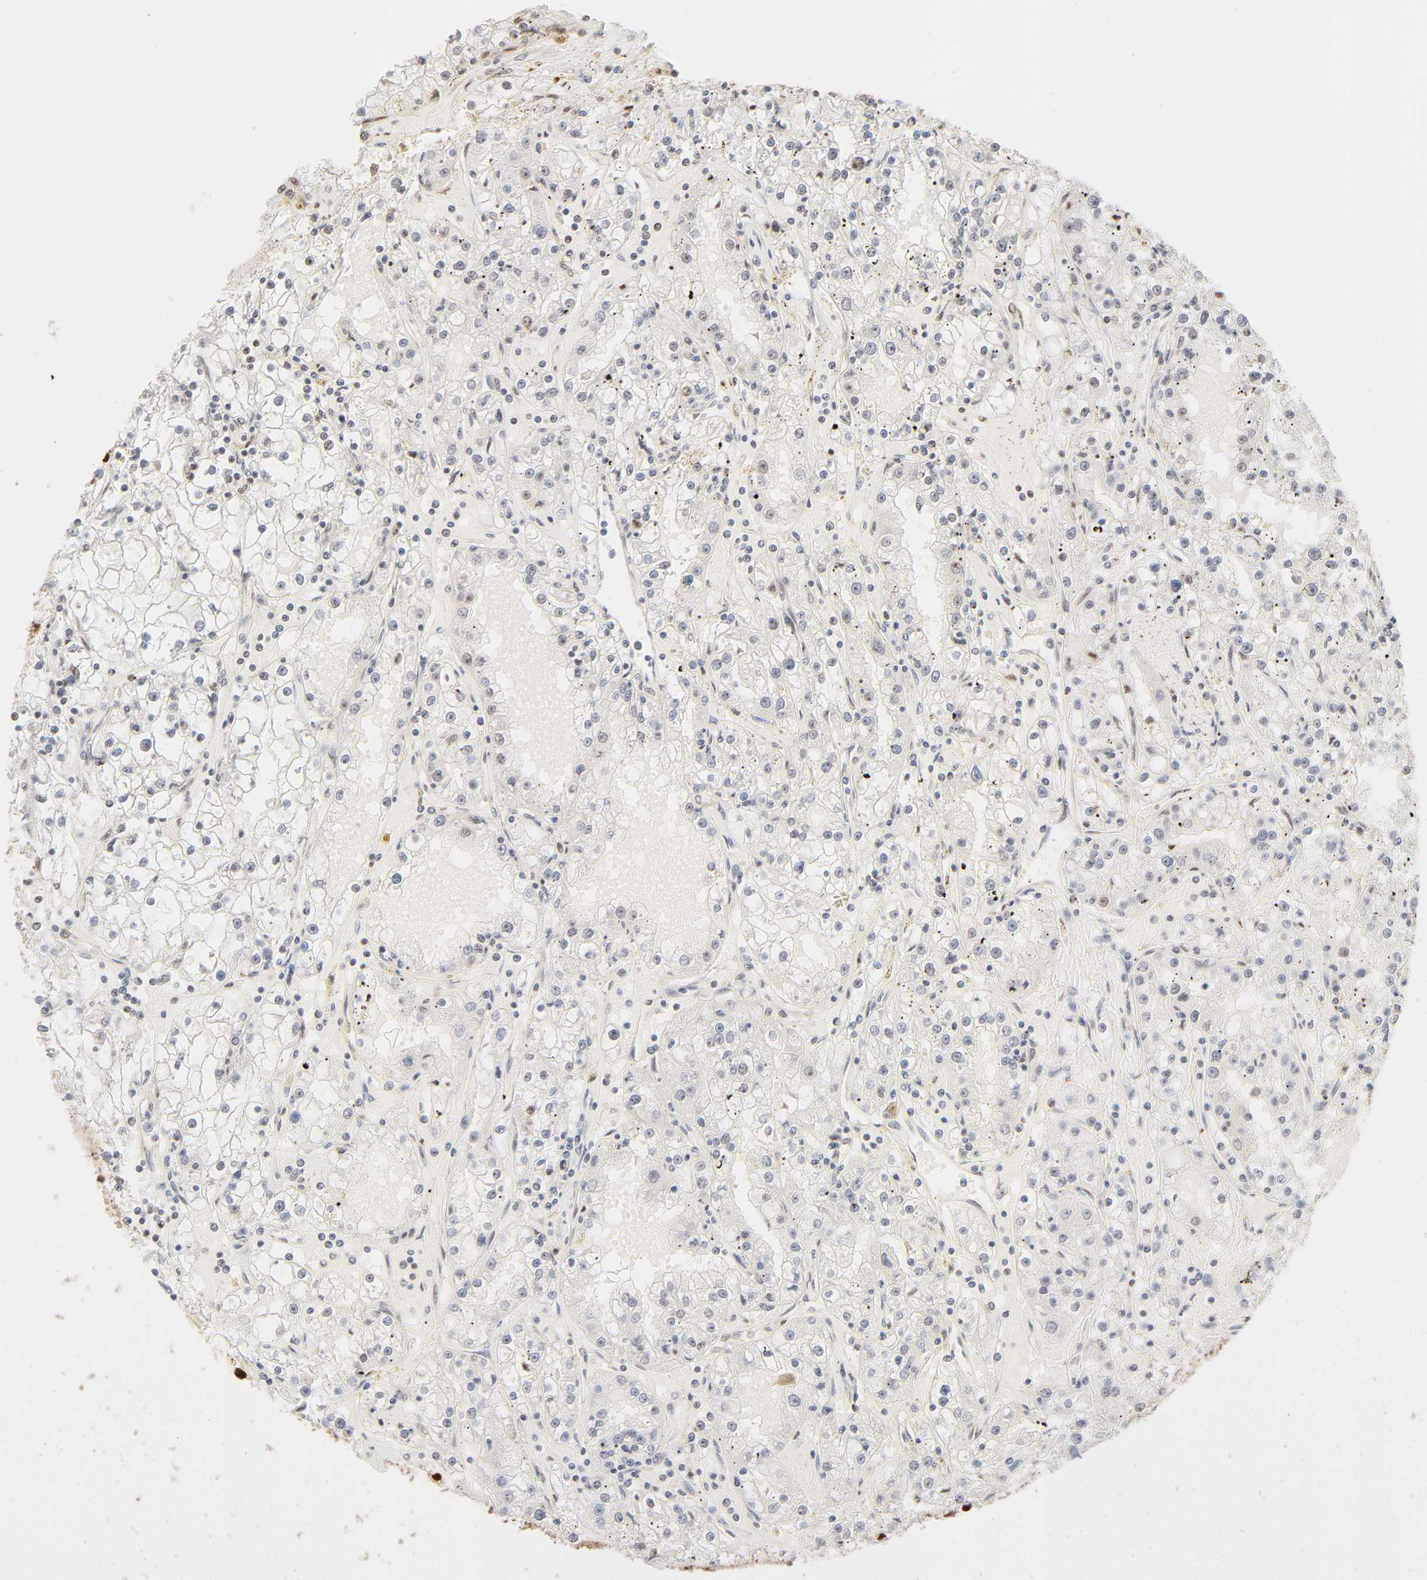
{"staining": {"intensity": "moderate", "quantity": "25%-75%", "location": "nuclear"}, "tissue": "renal cancer", "cell_type": "Tumor cells", "image_type": "cancer", "snomed": [{"axis": "morphology", "description": "Adenocarcinoma, NOS"}, {"axis": "topography", "description": "Kidney"}], "caption": "Immunohistochemical staining of adenocarcinoma (renal) displays medium levels of moderate nuclear protein expression in about 25%-75% of tumor cells.", "gene": "FAM50A", "patient": {"sex": "male", "age": 56}}